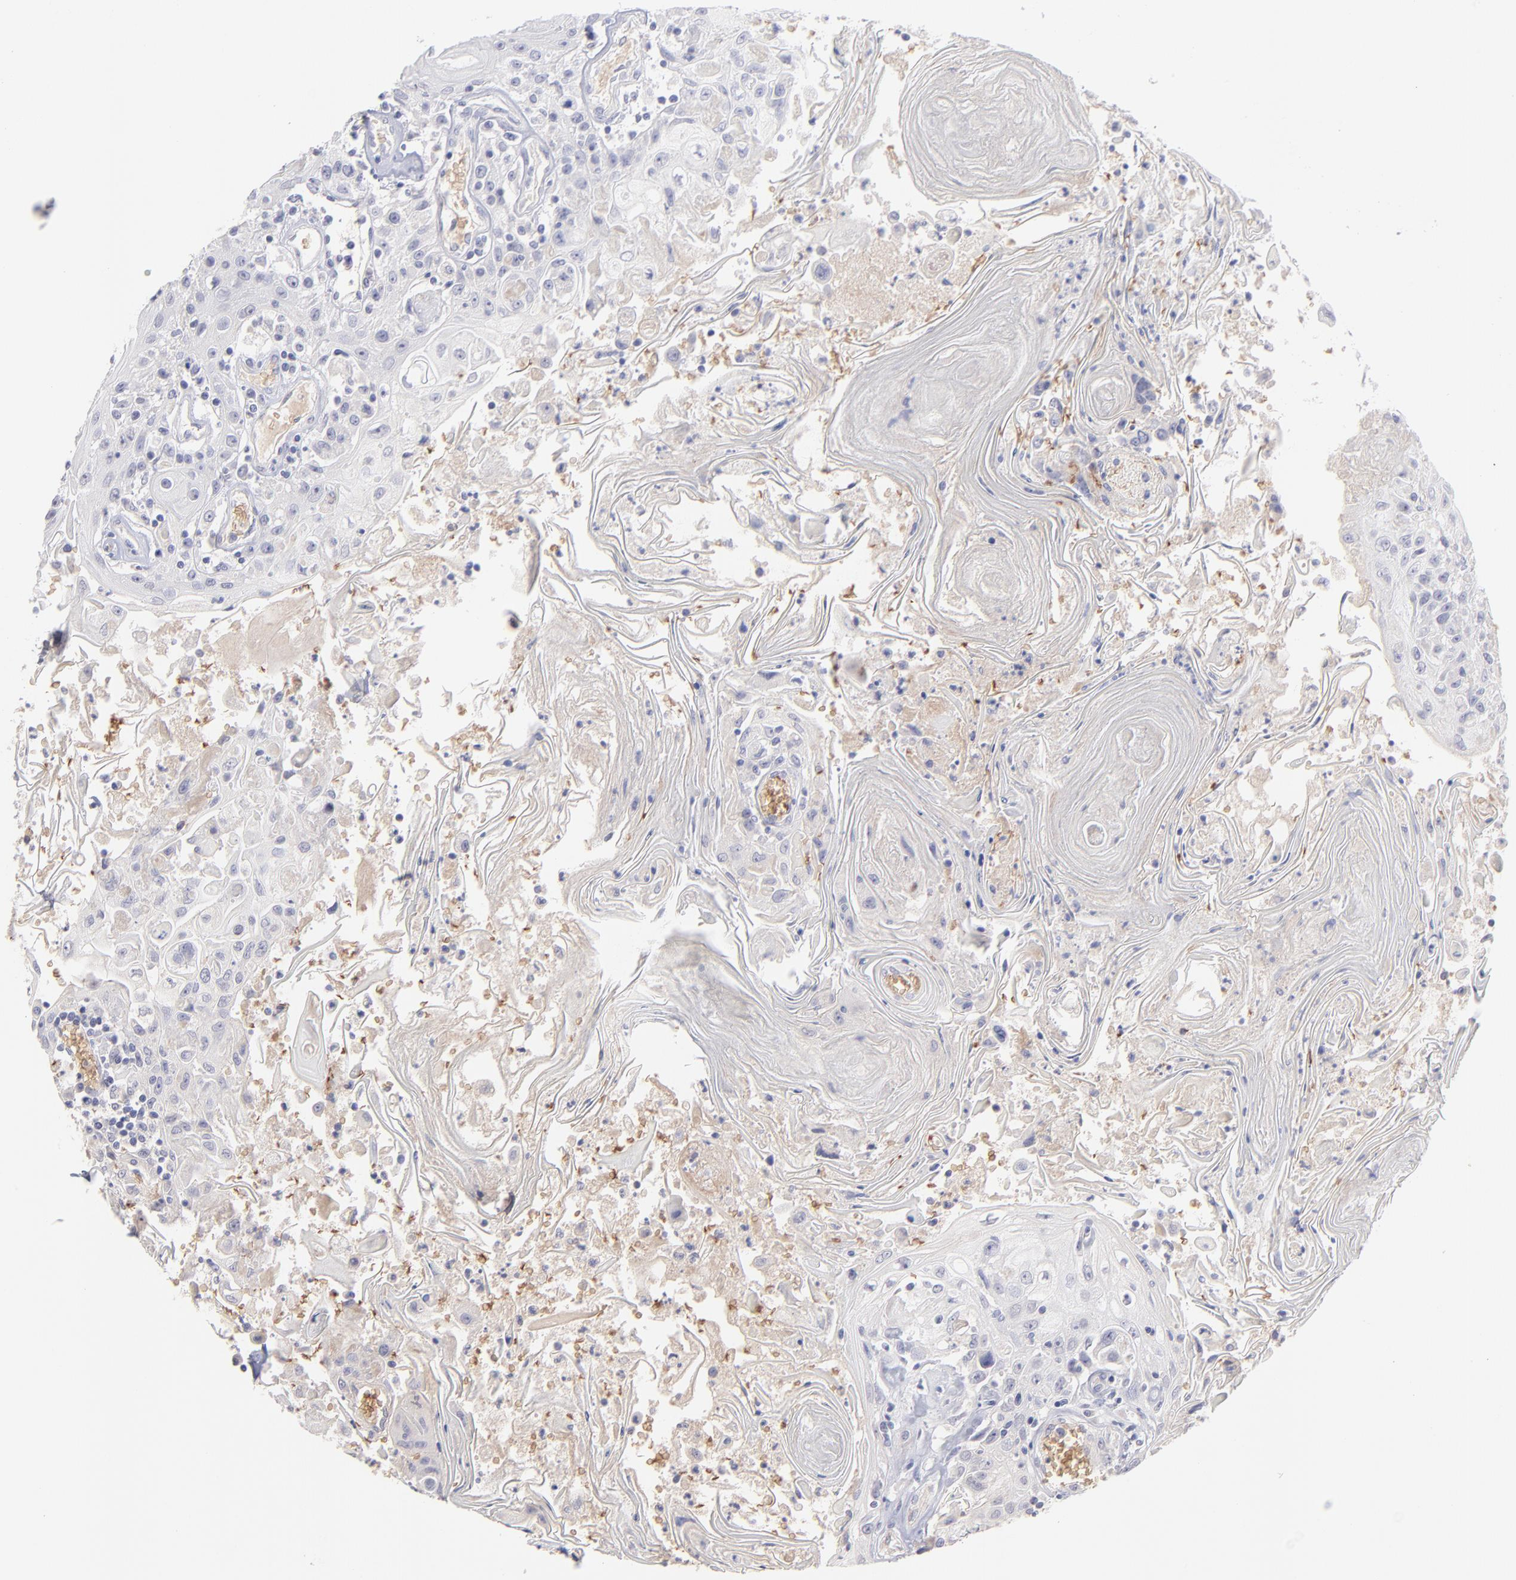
{"staining": {"intensity": "negative", "quantity": "none", "location": "none"}, "tissue": "head and neck cancer", "cell_type": "Tumor cells", "image_type": "cancer", "snomed": [{"axis": "morphology", "description": "Squamous cell carcinoma, NOS"}, {"axis": "topography", "description": "Oral tissue"}, {"axis": "topography", "description": "Head-Neck"}], "caption": "Head and neck cancer stained for a protein using immunohistochemistry (IHC) exhibits no staining tumor cells.", "gene": "F13B", "patient": {"sex": "female", "age": 76}}